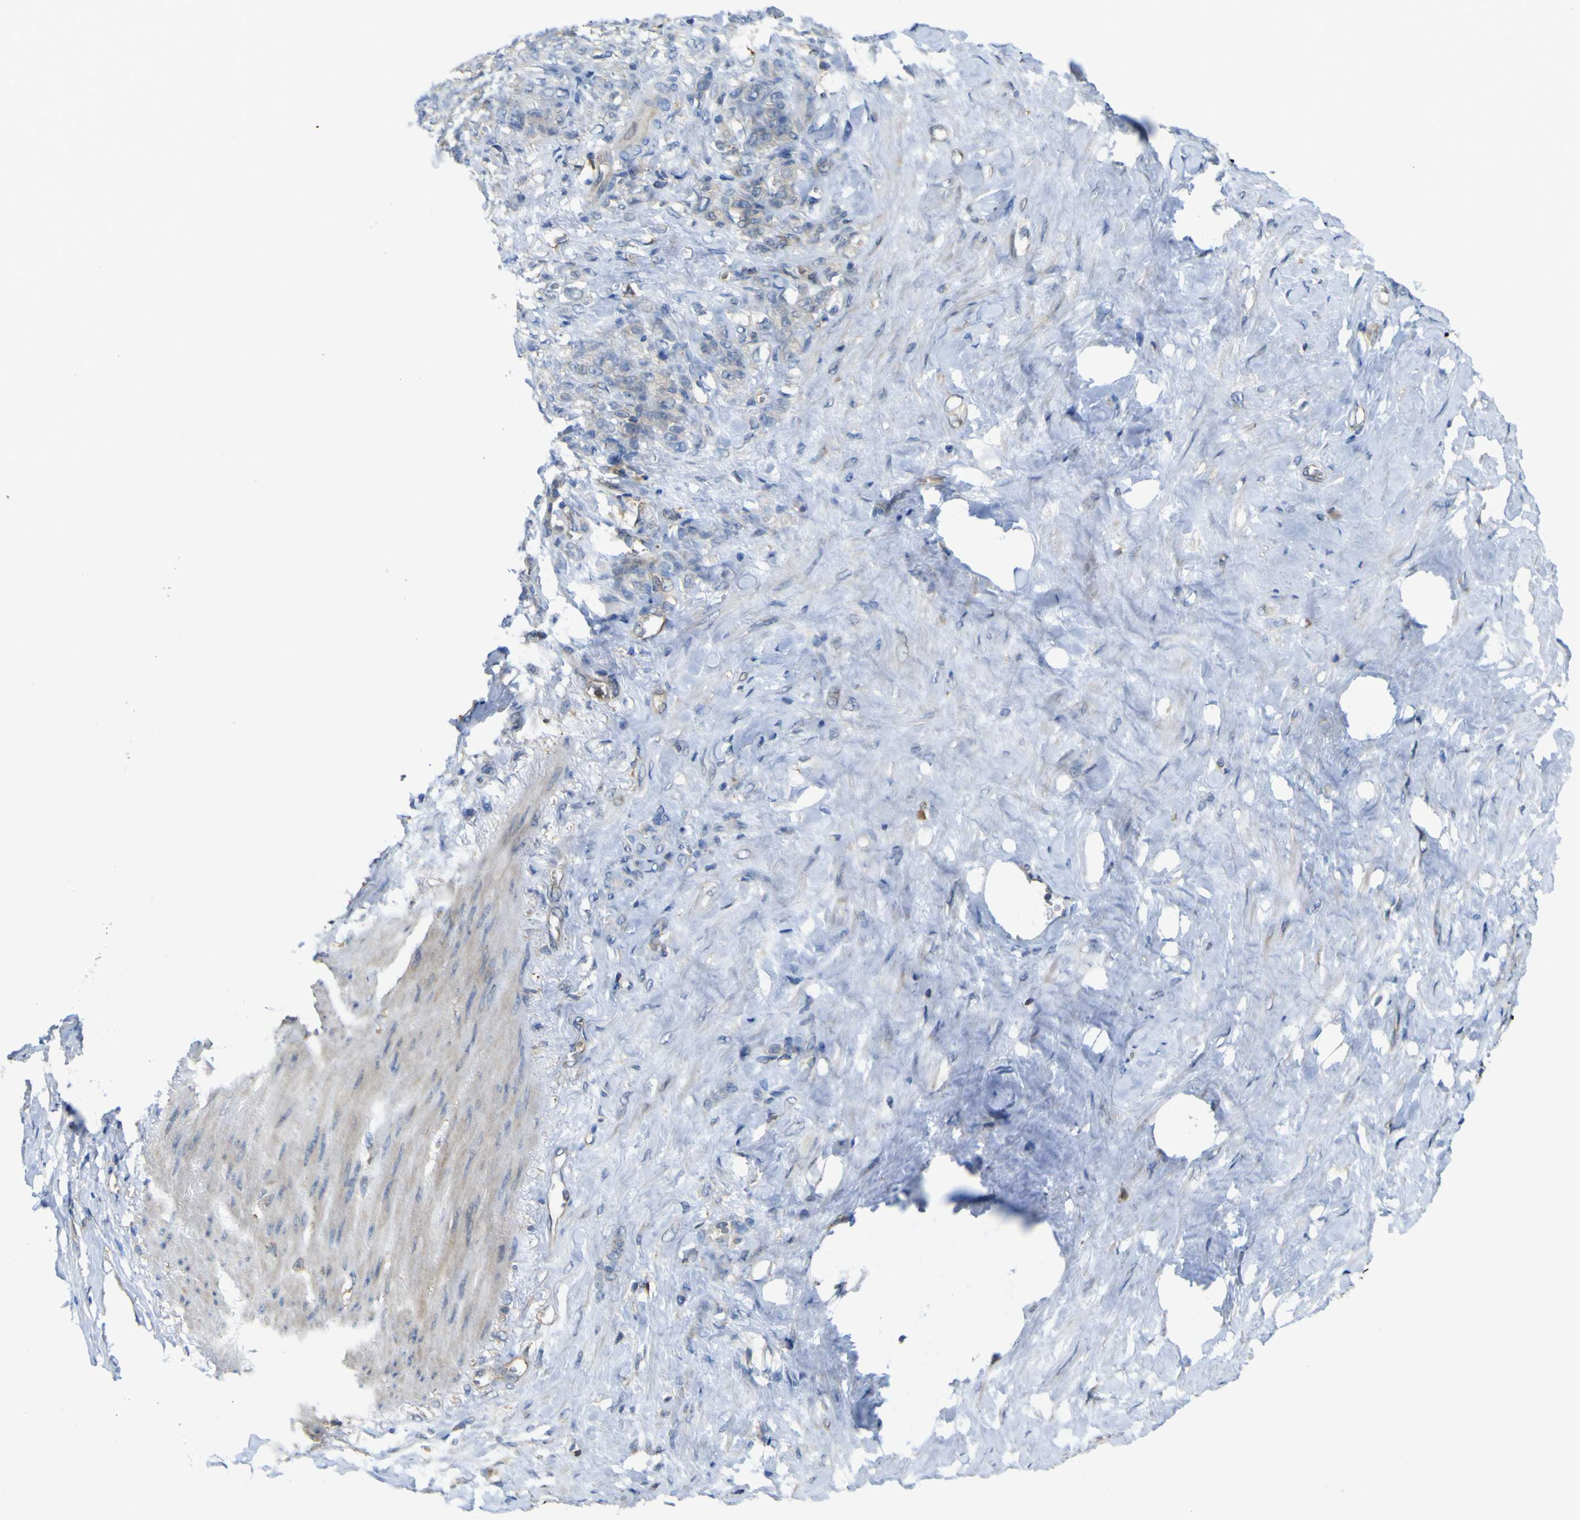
{"staining": {"intensity": "weak", "quantity": ">75%", "location": "cytoplasmic/membranous"}, "tissue": "stomach cancer", "cell_type": "Tumor cells", "image_type": "cancer", "snomed": [{"axis": "morphology", "description": "Adenocarcinoma, NOS"}, {"axis": "topography", "description": "Stomach"}], "caption": "Immunohistochemical staining of stomach adenocarcinoma shows weak cytoplasmic/membranous protein positivity in approximately >75% of tumor cells. Nuclei are stained in blue.", "gene": "ABHD3", "patient": {"sex": "male", "age": 82}}